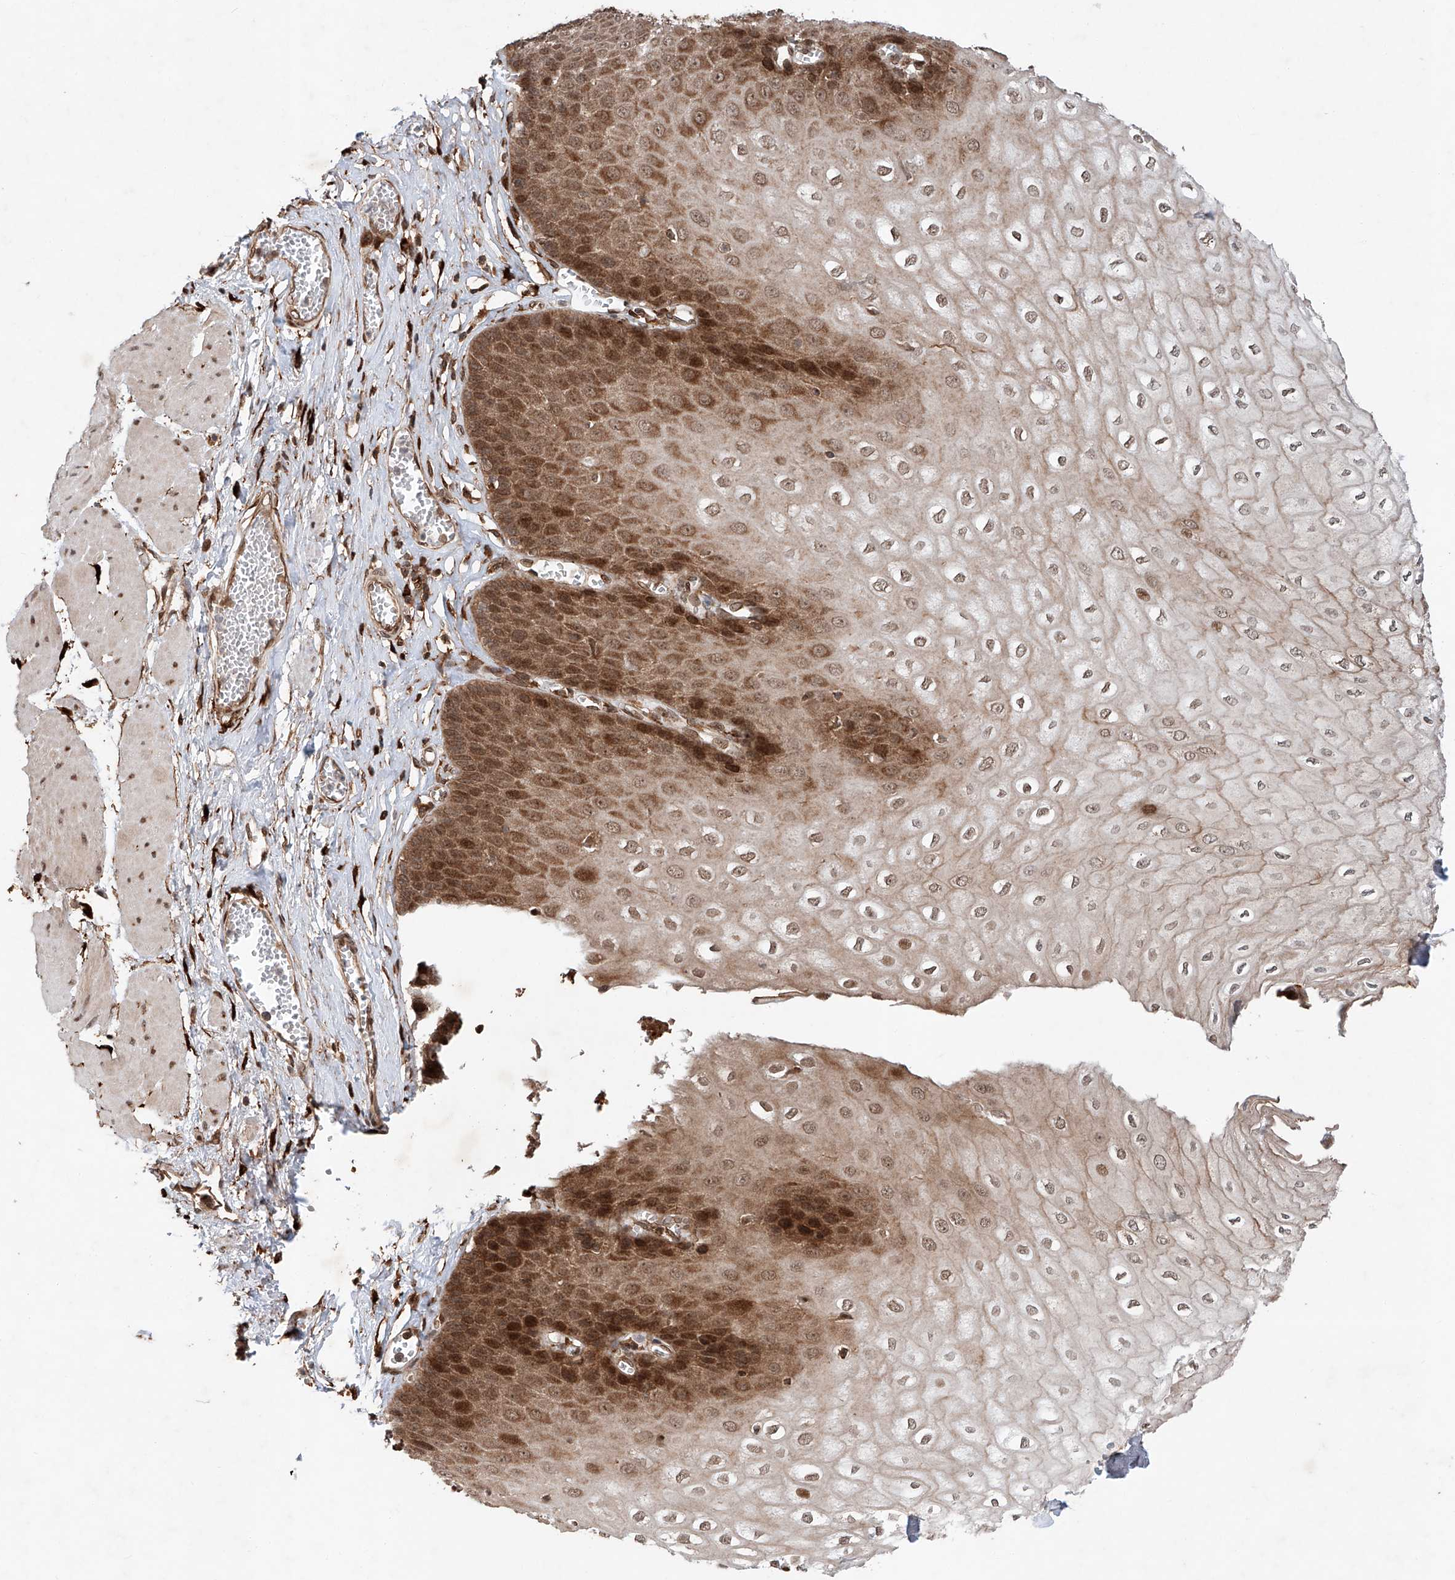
{"staining": {"intensity": "strong", "quantity": "25%-75%", "location": "cytoplasmic/membranous,nuclear"}, "tissue": "esophagus", "cell_type": "Squamous epithelial cells", "image_type": "normal", "snomed": [{"axis": "morphology", "description": "Normal tissue, NOS"}, {"axis": "topography", "description": "Esophagus"}], "caption": "IHC of unremarkable esophagus demonstrates high levels of strong cytoplasmic/membranous,nuclear expression in approximately 25%-75% of squamous epithelial cells.", "gene": "ZFP28", "patient": {"sex": "male", "age": 60}}